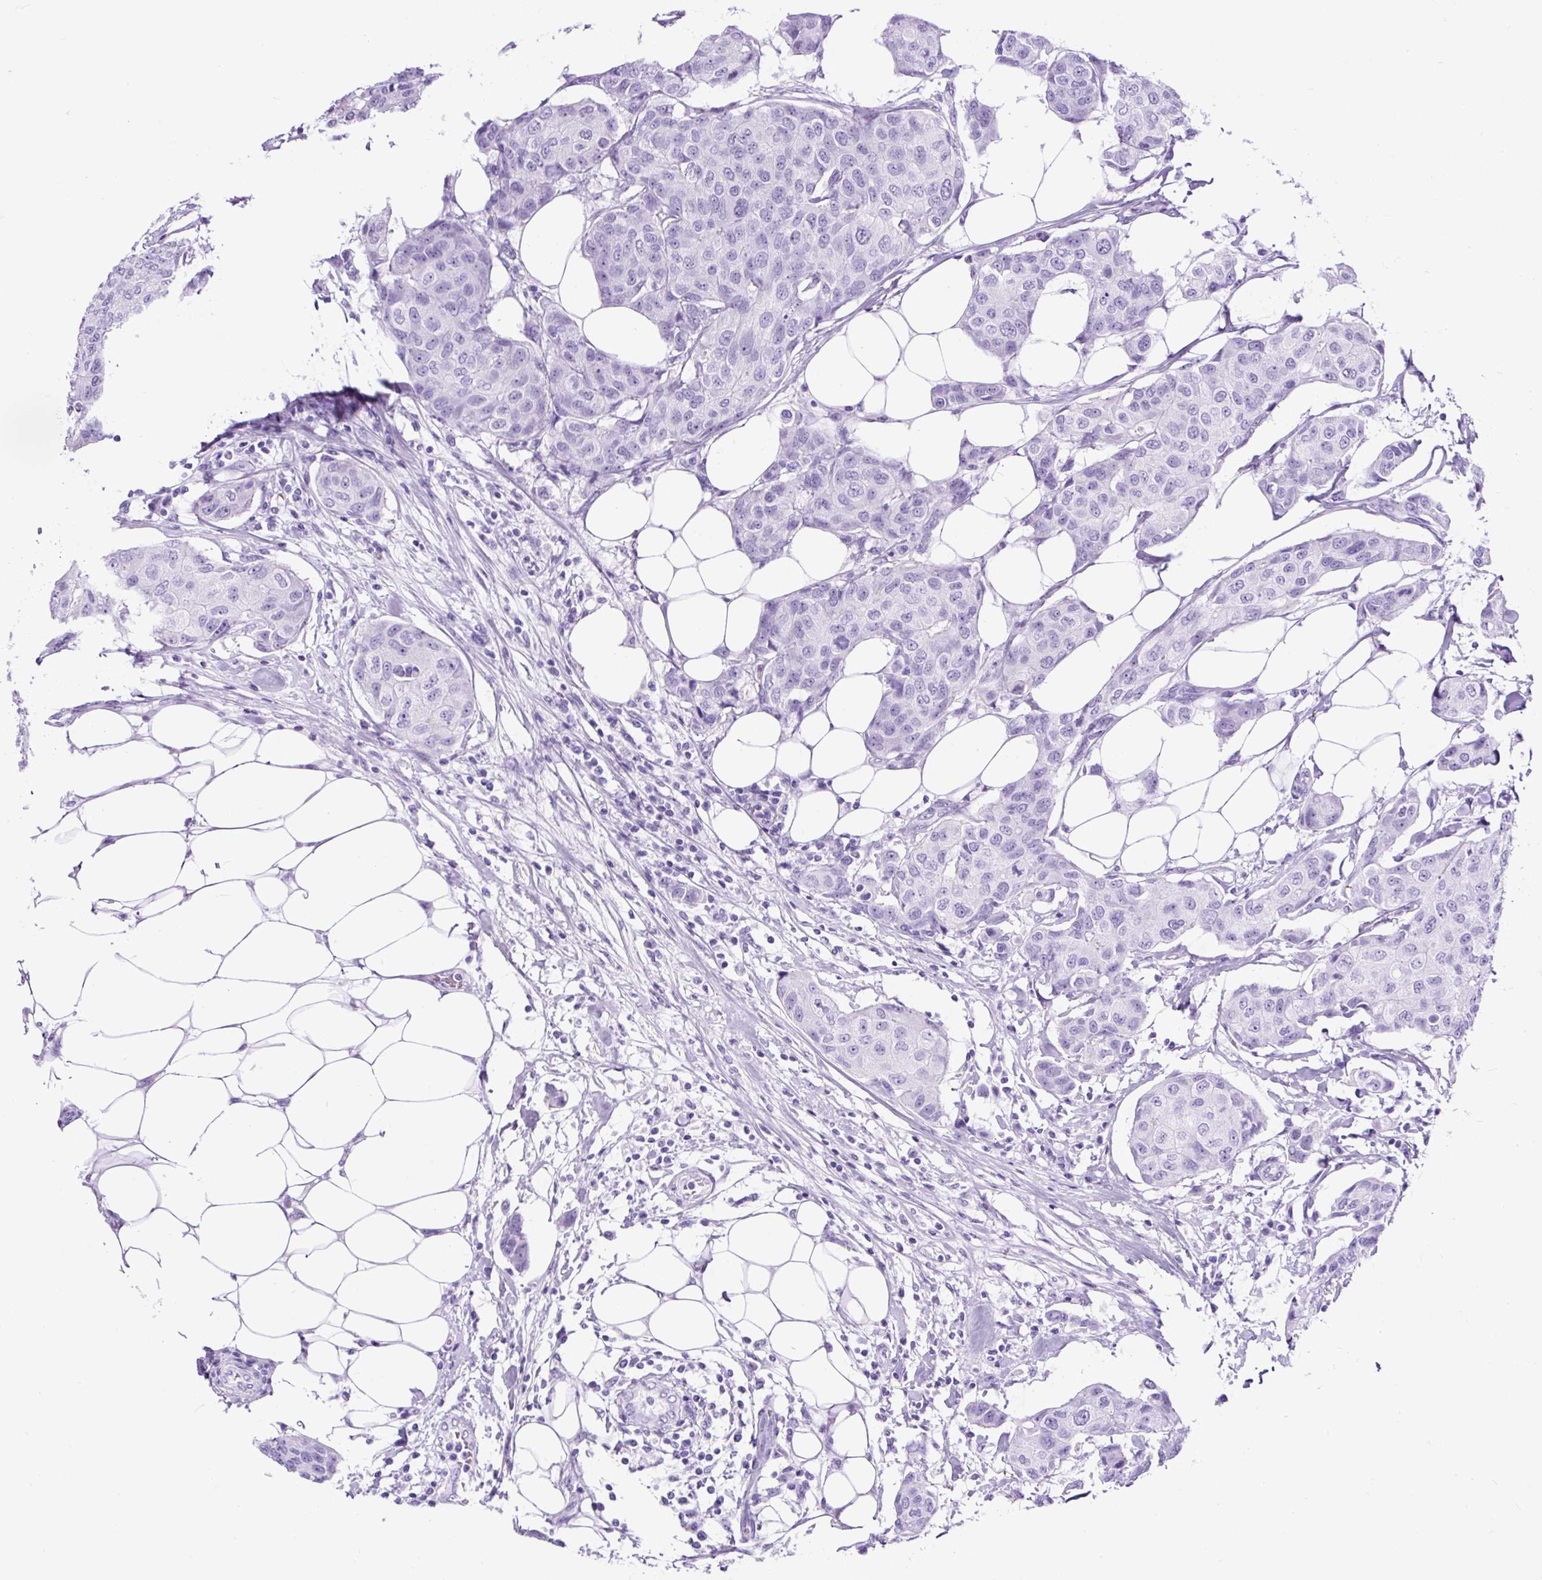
{"staining": {"intensity": "negative", "quantity": "none", "location": "none"}, "tissue": "breast cancer", "cell_type": "Tumor cells", "image_type": "cancer", "snomed": [{"axis": "morphology", "description": "Duct carcinoma"}, {"axis": "topography", "description": "Breast"}, {"axis": "topography", "description": "Lymph node"}], "caption": "IHC histopathology image of human breast invasive ductal carcinoma stained for a protein (brown), which exhibits no expression in tumor cells.", "gene": "CEL", "patient": {"sex": "female", "age": 80}}